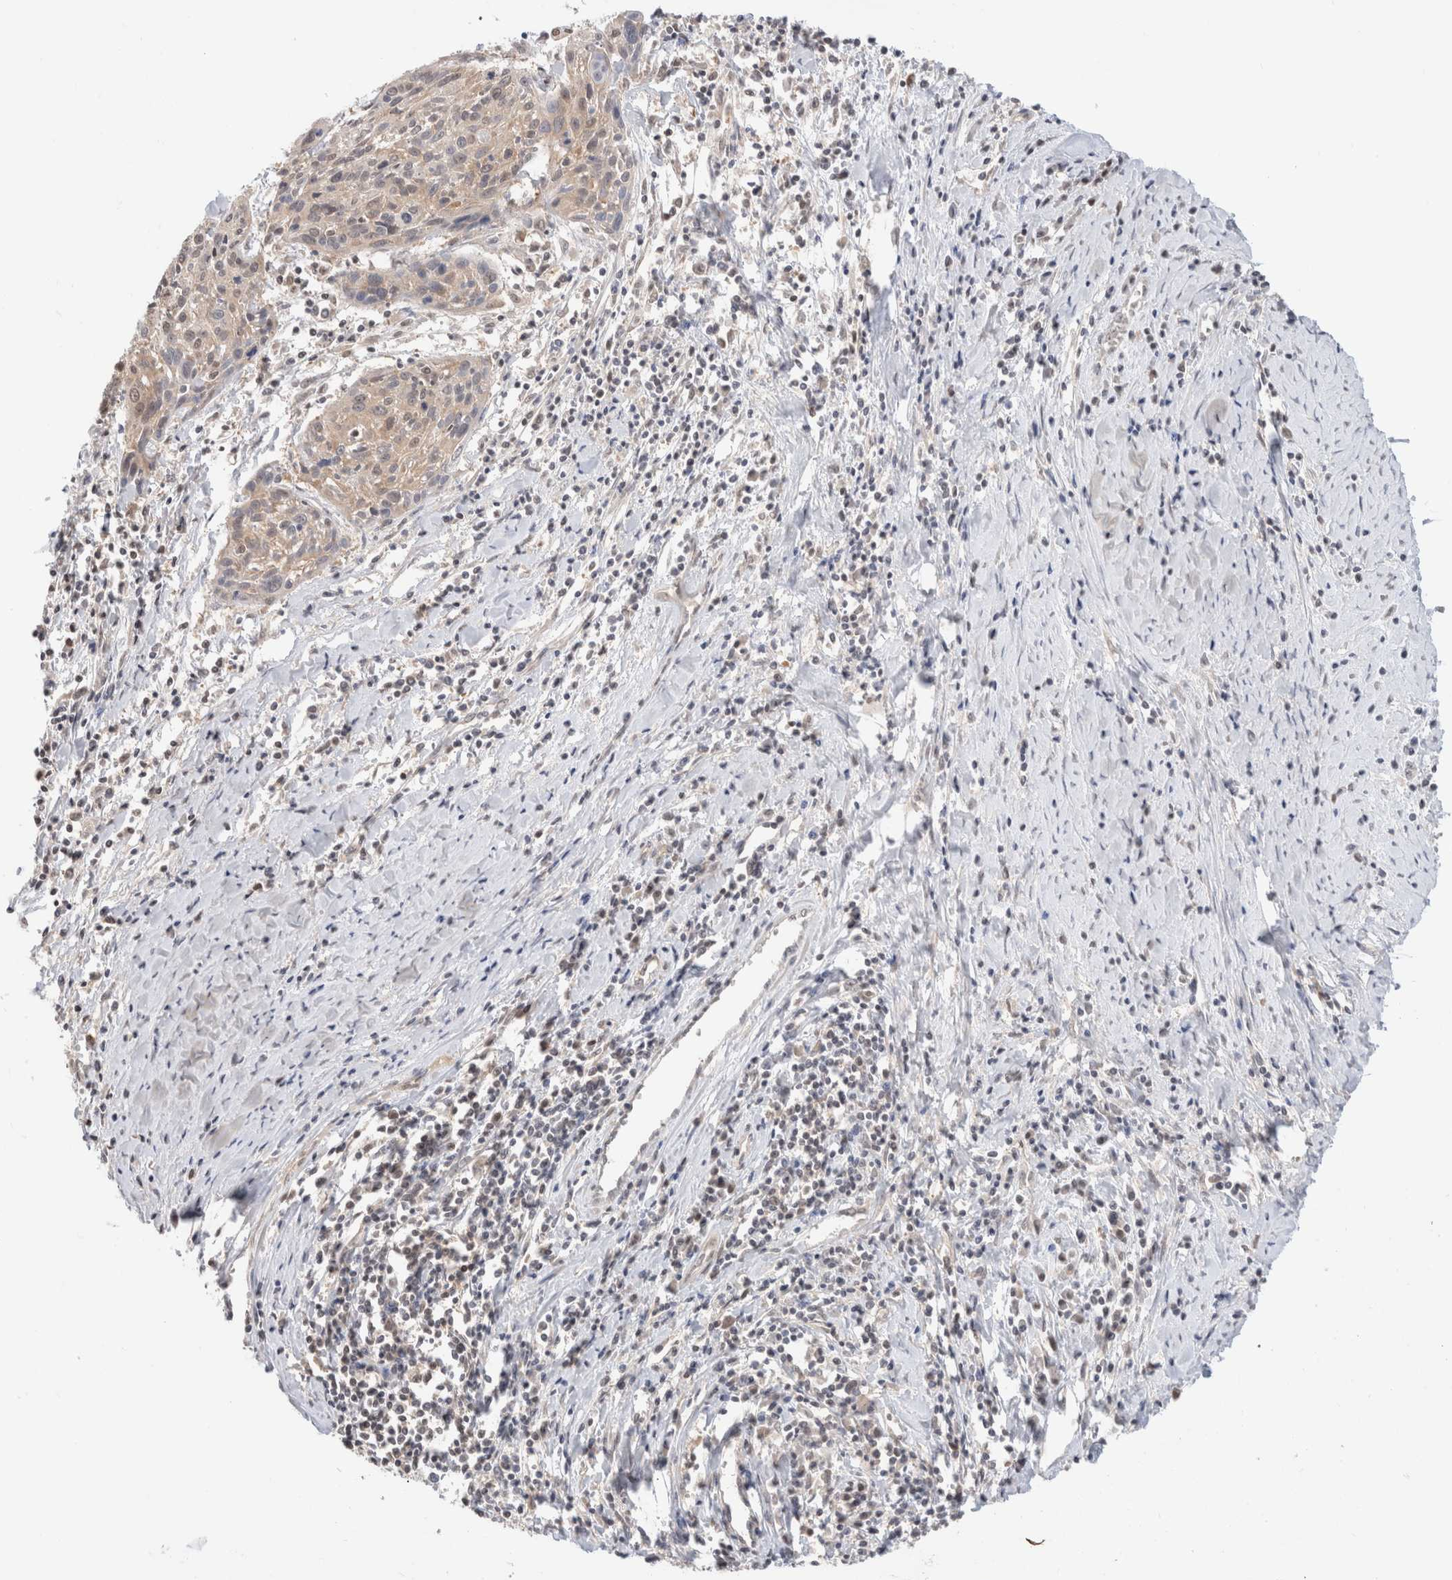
{"staining": {"intensity": "weak", "quantity": "25%-75%", "location": "cytoplasmic/membranous"}, "tissue": "cervical cancer", "cell_type": "Tumor cells", "image_type": "cancer", "snomed": [{"axis": "morphology", "description": "Squamous cell carcinoma, NOS"}, {"axis": "topography", "description": "Cervix"}], "caption": "A brown stain highlights weak cytoplasmic/membranous staining of a protein in cervical squamous cell carcinoma tumor cells.", "gene": "C17orf97", "patient": {"sex": "female", "age": 51}}